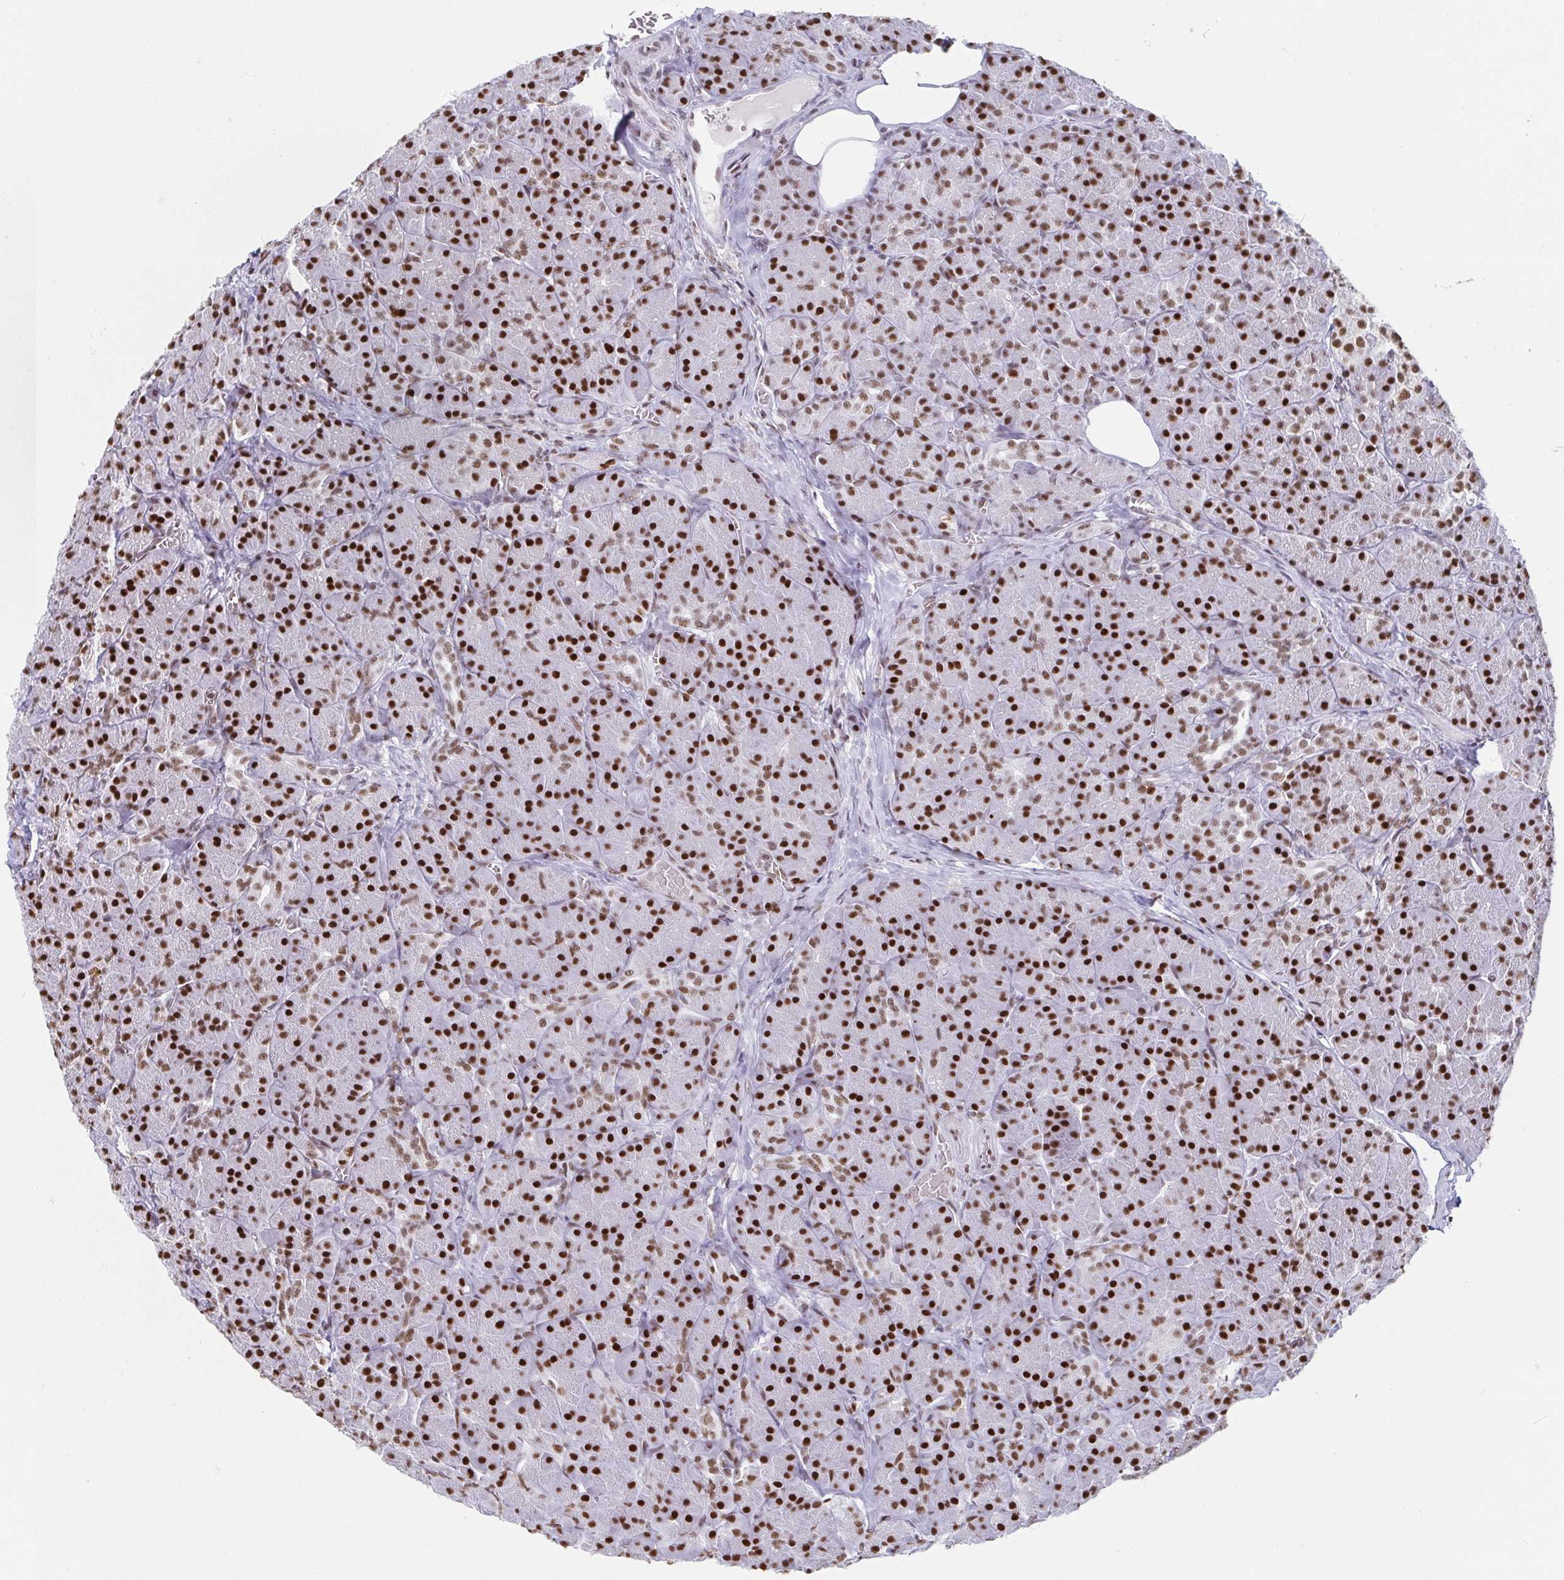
{"staining": {"intensity": "strong", "quantity": ">75%", "location": "nuclear"}, "tissue": "pancreas", "cell_type": "Exocrine glandular cells", "image_type": "normal", "snomed": [{"axis": "morphology", "description": "Normal tissue, NOS"}, {"axis": "topography", "description": "Pancreas"}], "caption": "Unremarkable pancreas reveals strong nuclear staining in approximately >75% of exocrine glandular cells.", "gene": "EWSR1", "patient": {"sex": "male", "age": 57}}